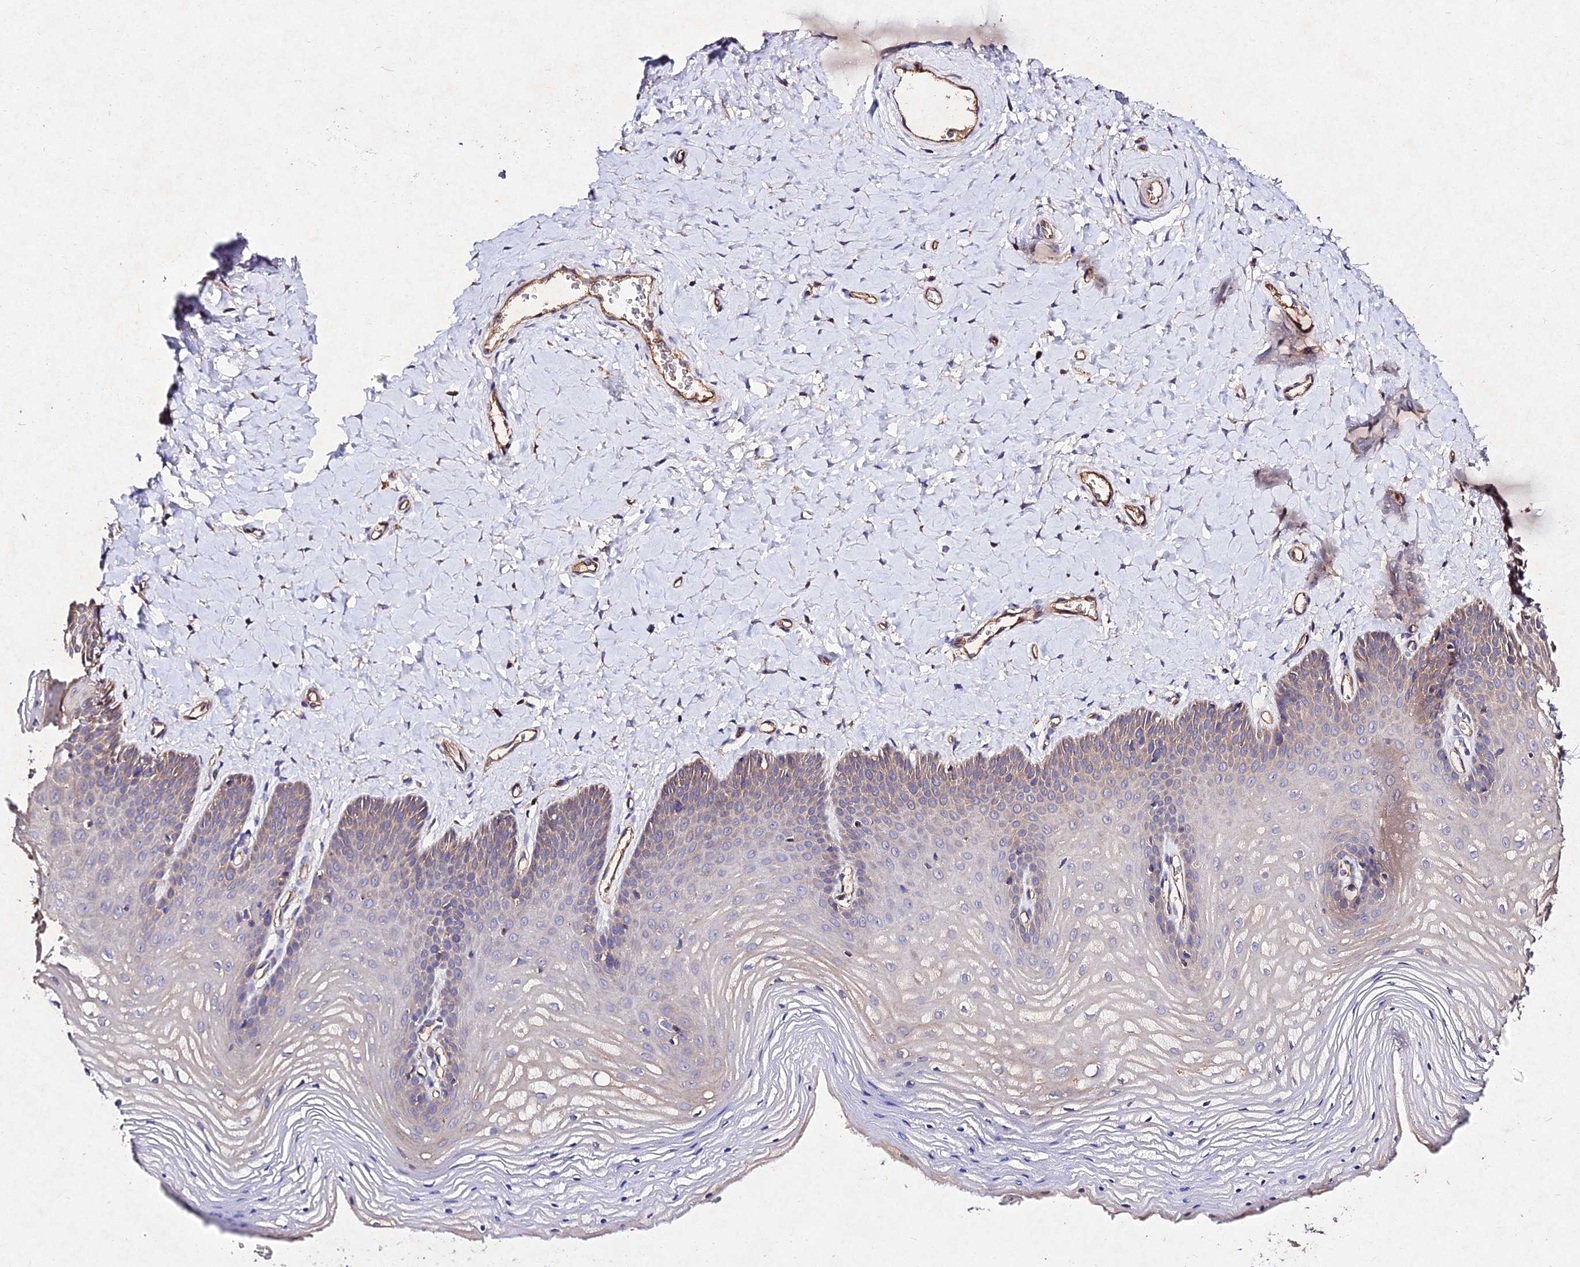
{"staining": {"intensity": "moderate", "quantity": "25%-75%", "location": "cytoplasmic/membranous"}, "tissue": "vagina", "cell_type": "Squamous epithelial cells", "image_type": "normal", "snomed": [{"axis": "morphology", "description": "Normal tissue, NOS"}, {"axis": "topography", "description": "Vagina"}], "caption": "Human vagina stained for a protein (brown) demonstrates moderate cytoplasmic/membranous positive staining in approximately 25%-75% of squamous epithelial cells.", "gene": "AP3M1", "patient": {"sex": "female", "age": 65}}